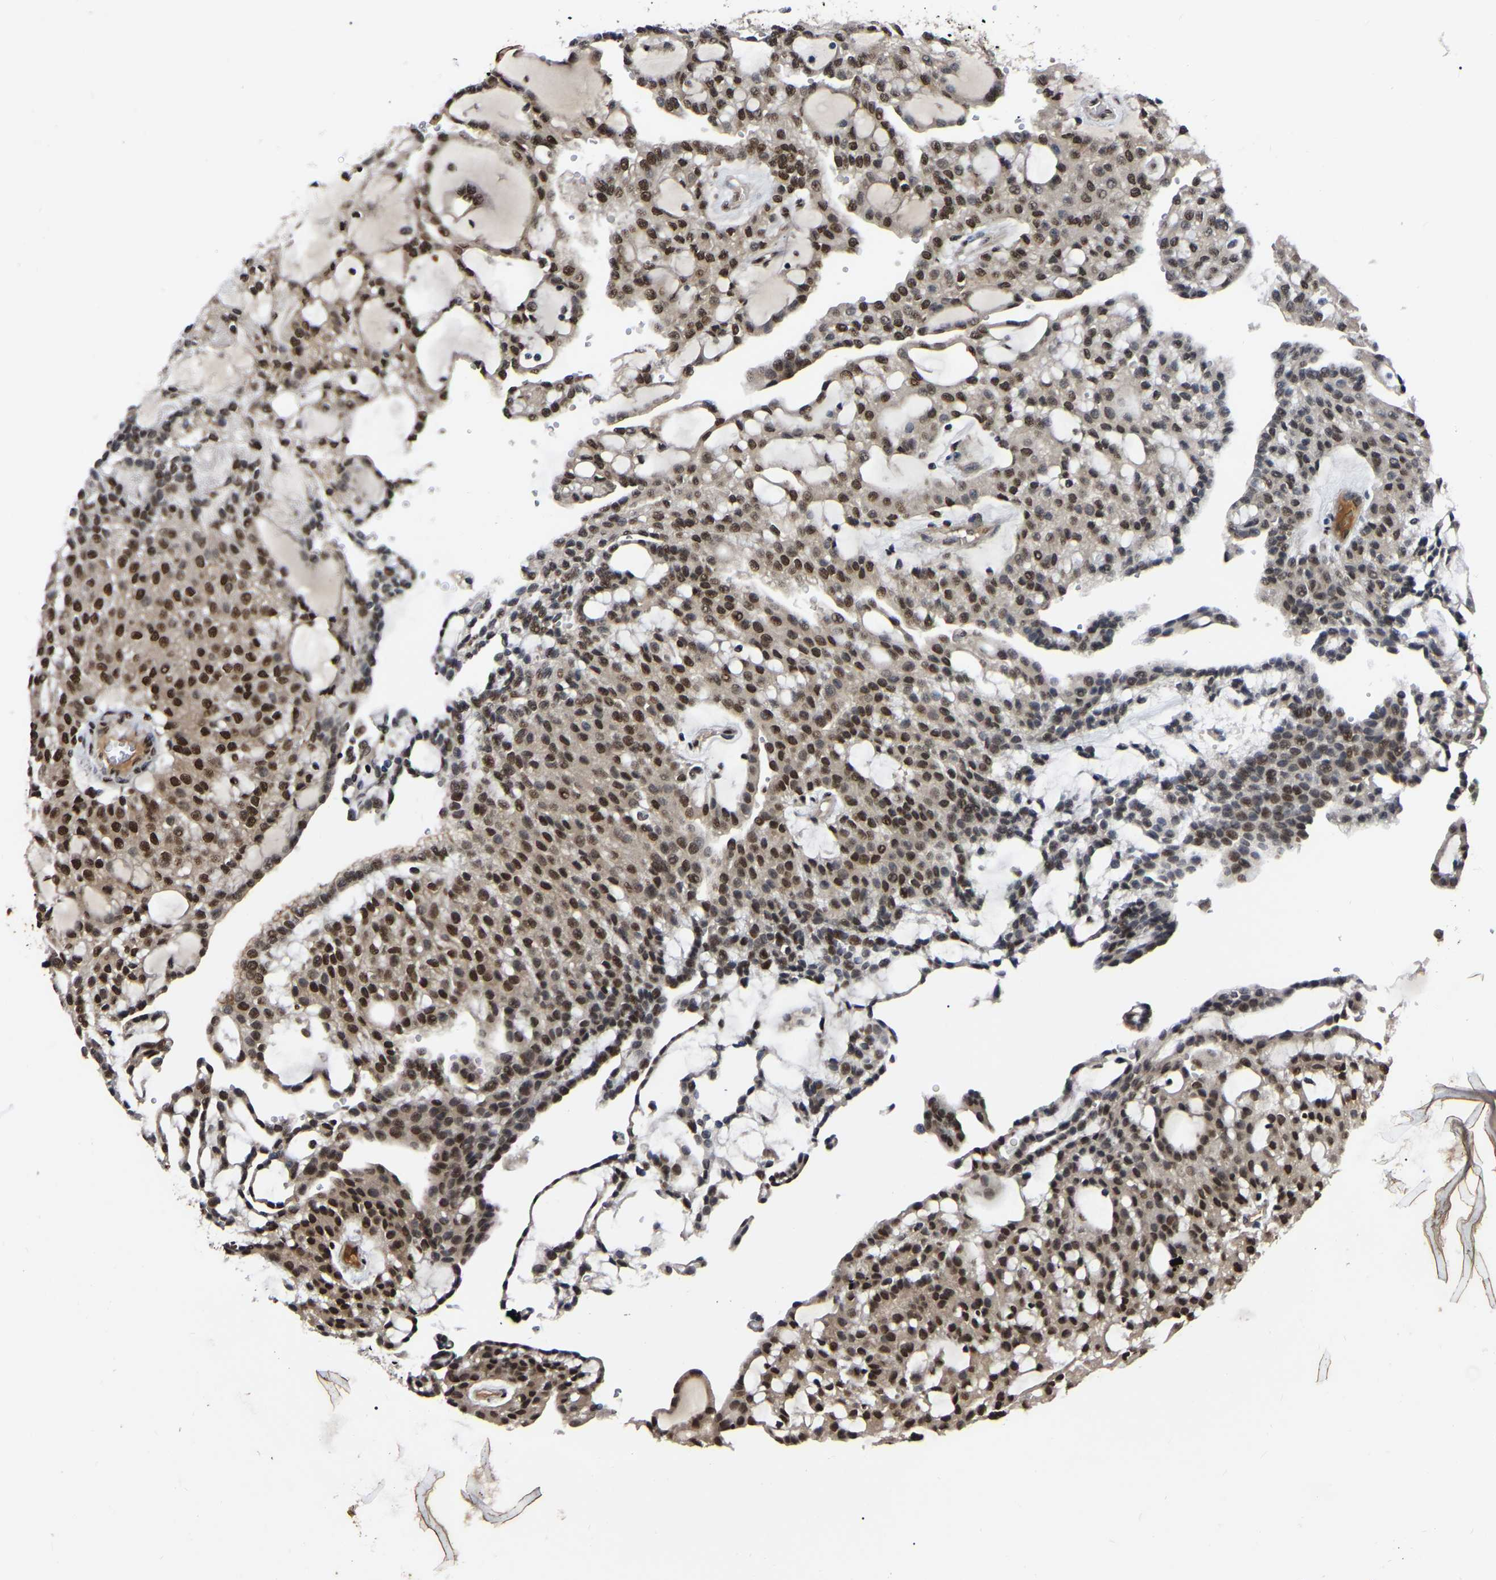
{"staining": {"intensity": "strong", "quantity": ">75%", "location": "nuclear"}, "tissue": "renal cancer", "cell_type": "Tumor cells", "image_type": "cancer", "snomed": [{"axis": "morphology", "description": "Adenocarcinoma, NOS"}, {"axis": "topography", "description": "Kidney"}], "caption": "DAB (3,3'-diaminobenzidine) immunohistochemical staining of renal adenocarcinoma displays strong nuclear protein staining in about >75% of tumor cells. (DAB IHC, brown staining for protein, blue staining for nuclei).", "gene": "TRIM35", "patient": {"sex": "male", "age": 63}}